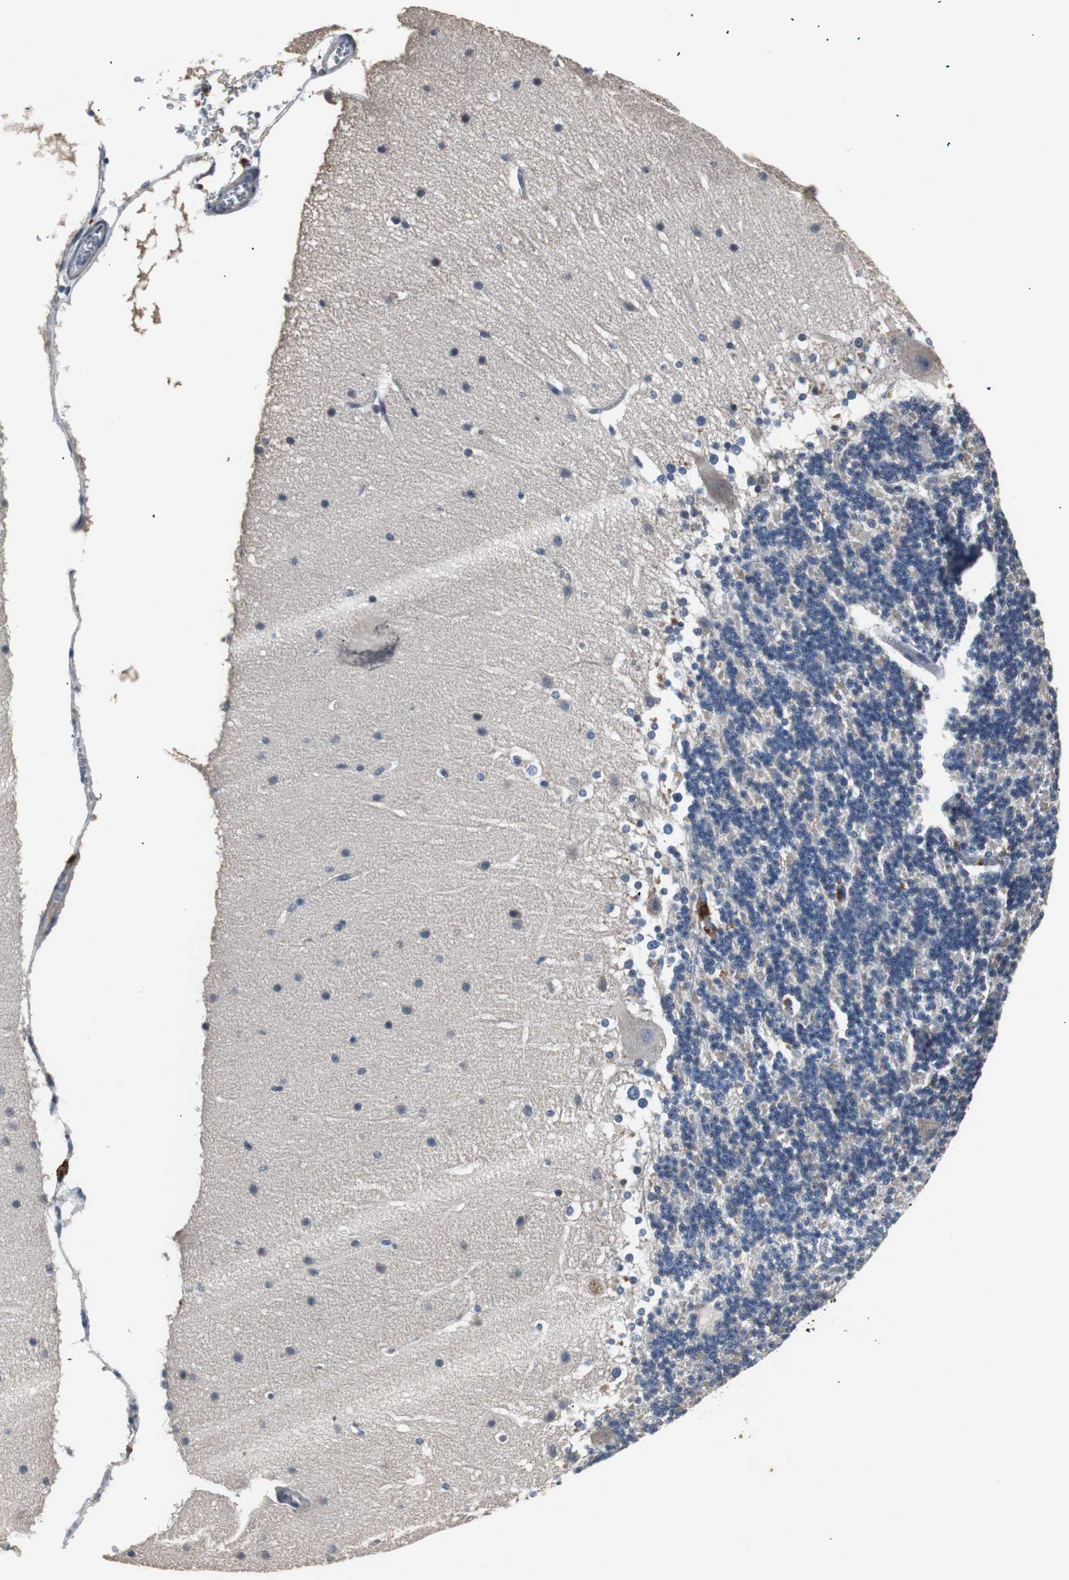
{"staining": {"intensity": "weak", "quantity": "25%-75%", "location": "cytoplasmic/membranous"}, "tissue": "cerebellum", "cell_type": "Cells in granular layer", "image_type": "normal", "snomed": [{"axis": "morphology", "description": "Normal tissue, NOS"}, {"axis": "topography", "description": "Cerebellum"}], "caption": "This micrograph exhibits IHC staining of normal cerebellum, with low weak cytoplasmic/membranous expression in about 25%-75% of cells in granular layer.", "gene": "PCYT1B", "patient": {"sex": "female", "age": 19}}